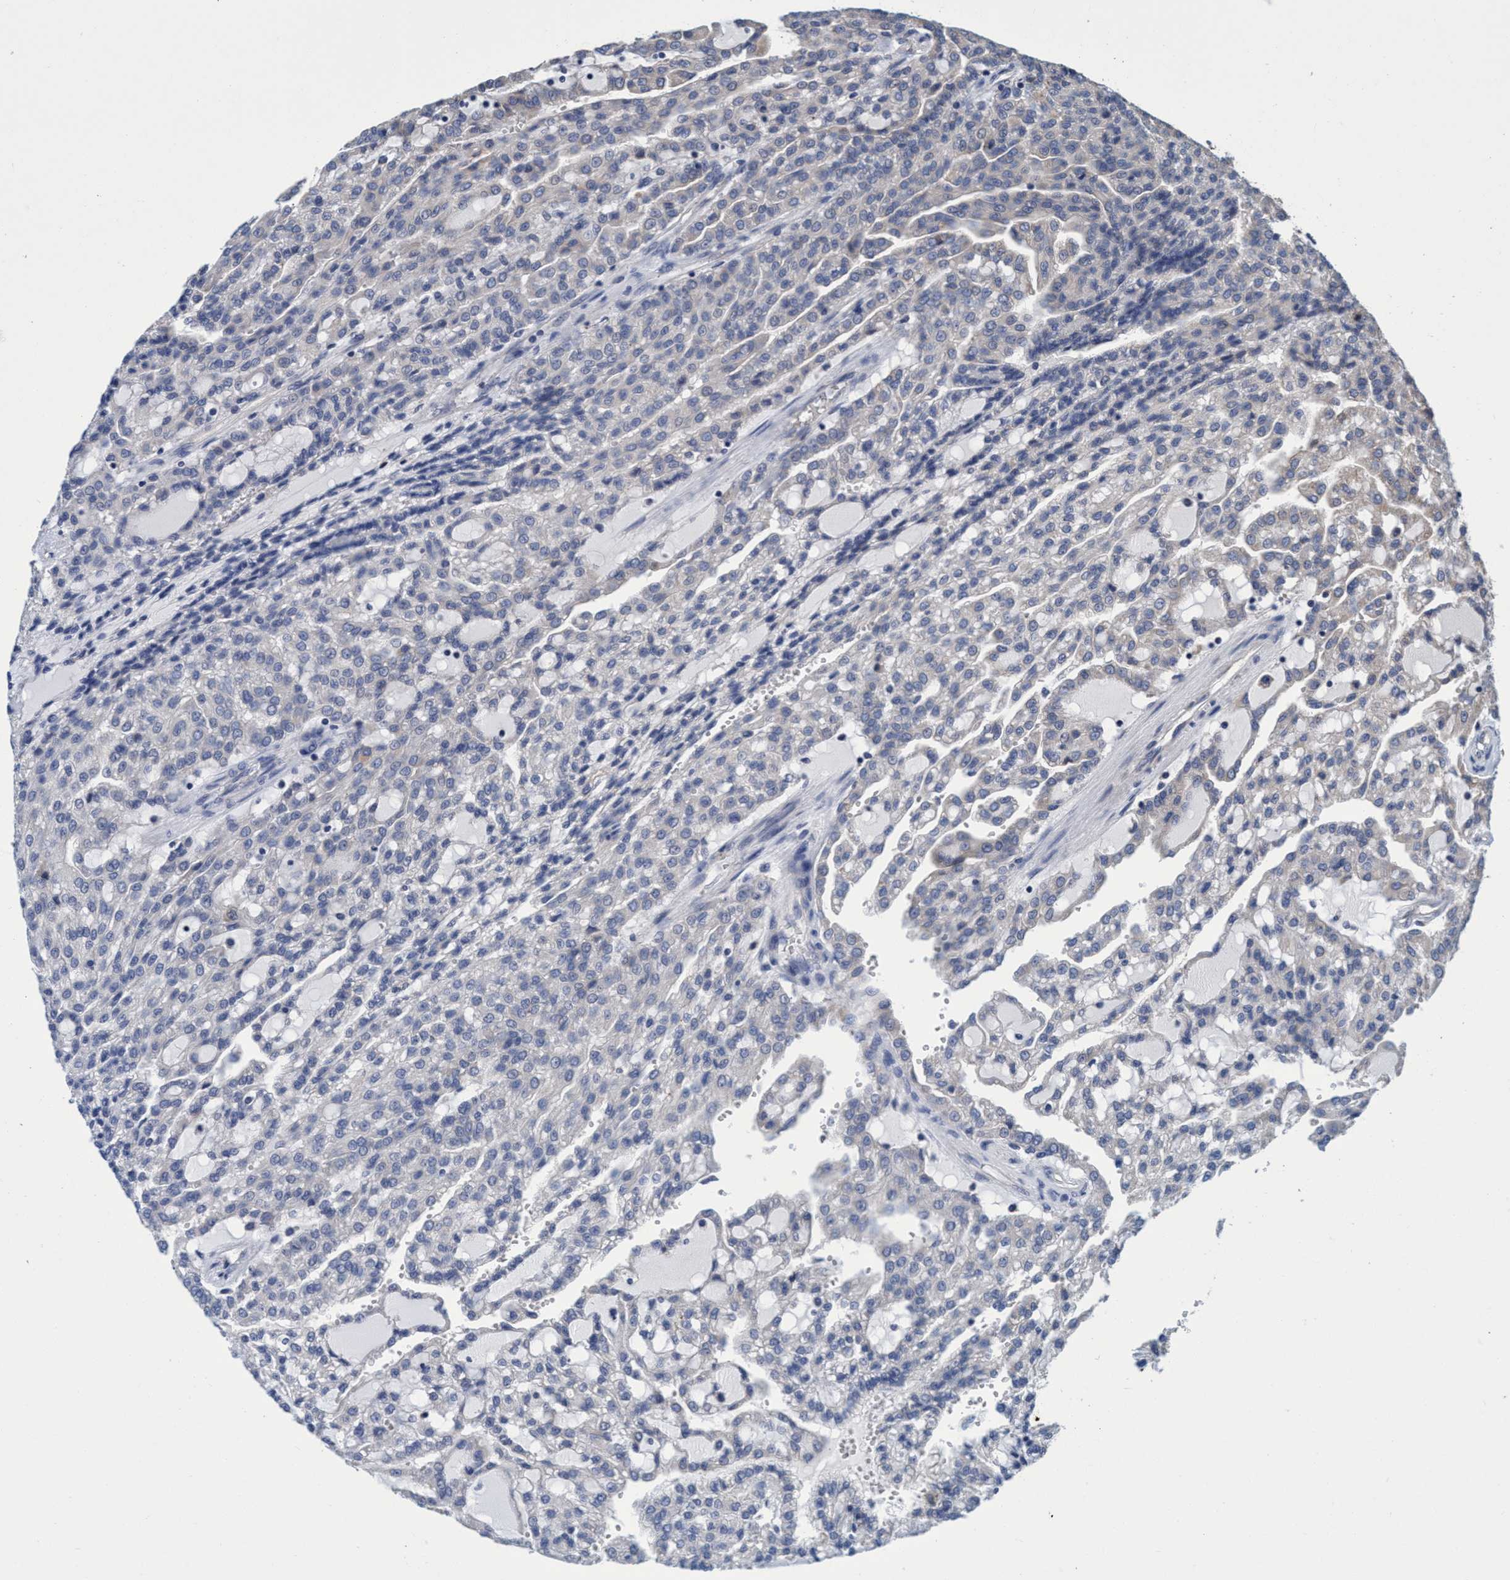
{"staining": {"intensity": "negative", "quantity": "none", "location": "none"}, "tissue": "renal cancer", "cell_type": "Tumor cells", "image_type": "cancer", "snomed": [{"axis": "morphology", "description": "Adenocarcinoma, NOS"}, {"axis": "topography", "description": "Kidney"}], "caption": "Immunohistochemistry histopathology image of neoplastic tissue: human adenocarcinoma (renal) stained with DAB (3,3'-diaminobenzidine) displays no significant protein staining in tumor cells.", "gene": "CALCOCO2", "patient": {"sex": "male", "age": 63}}